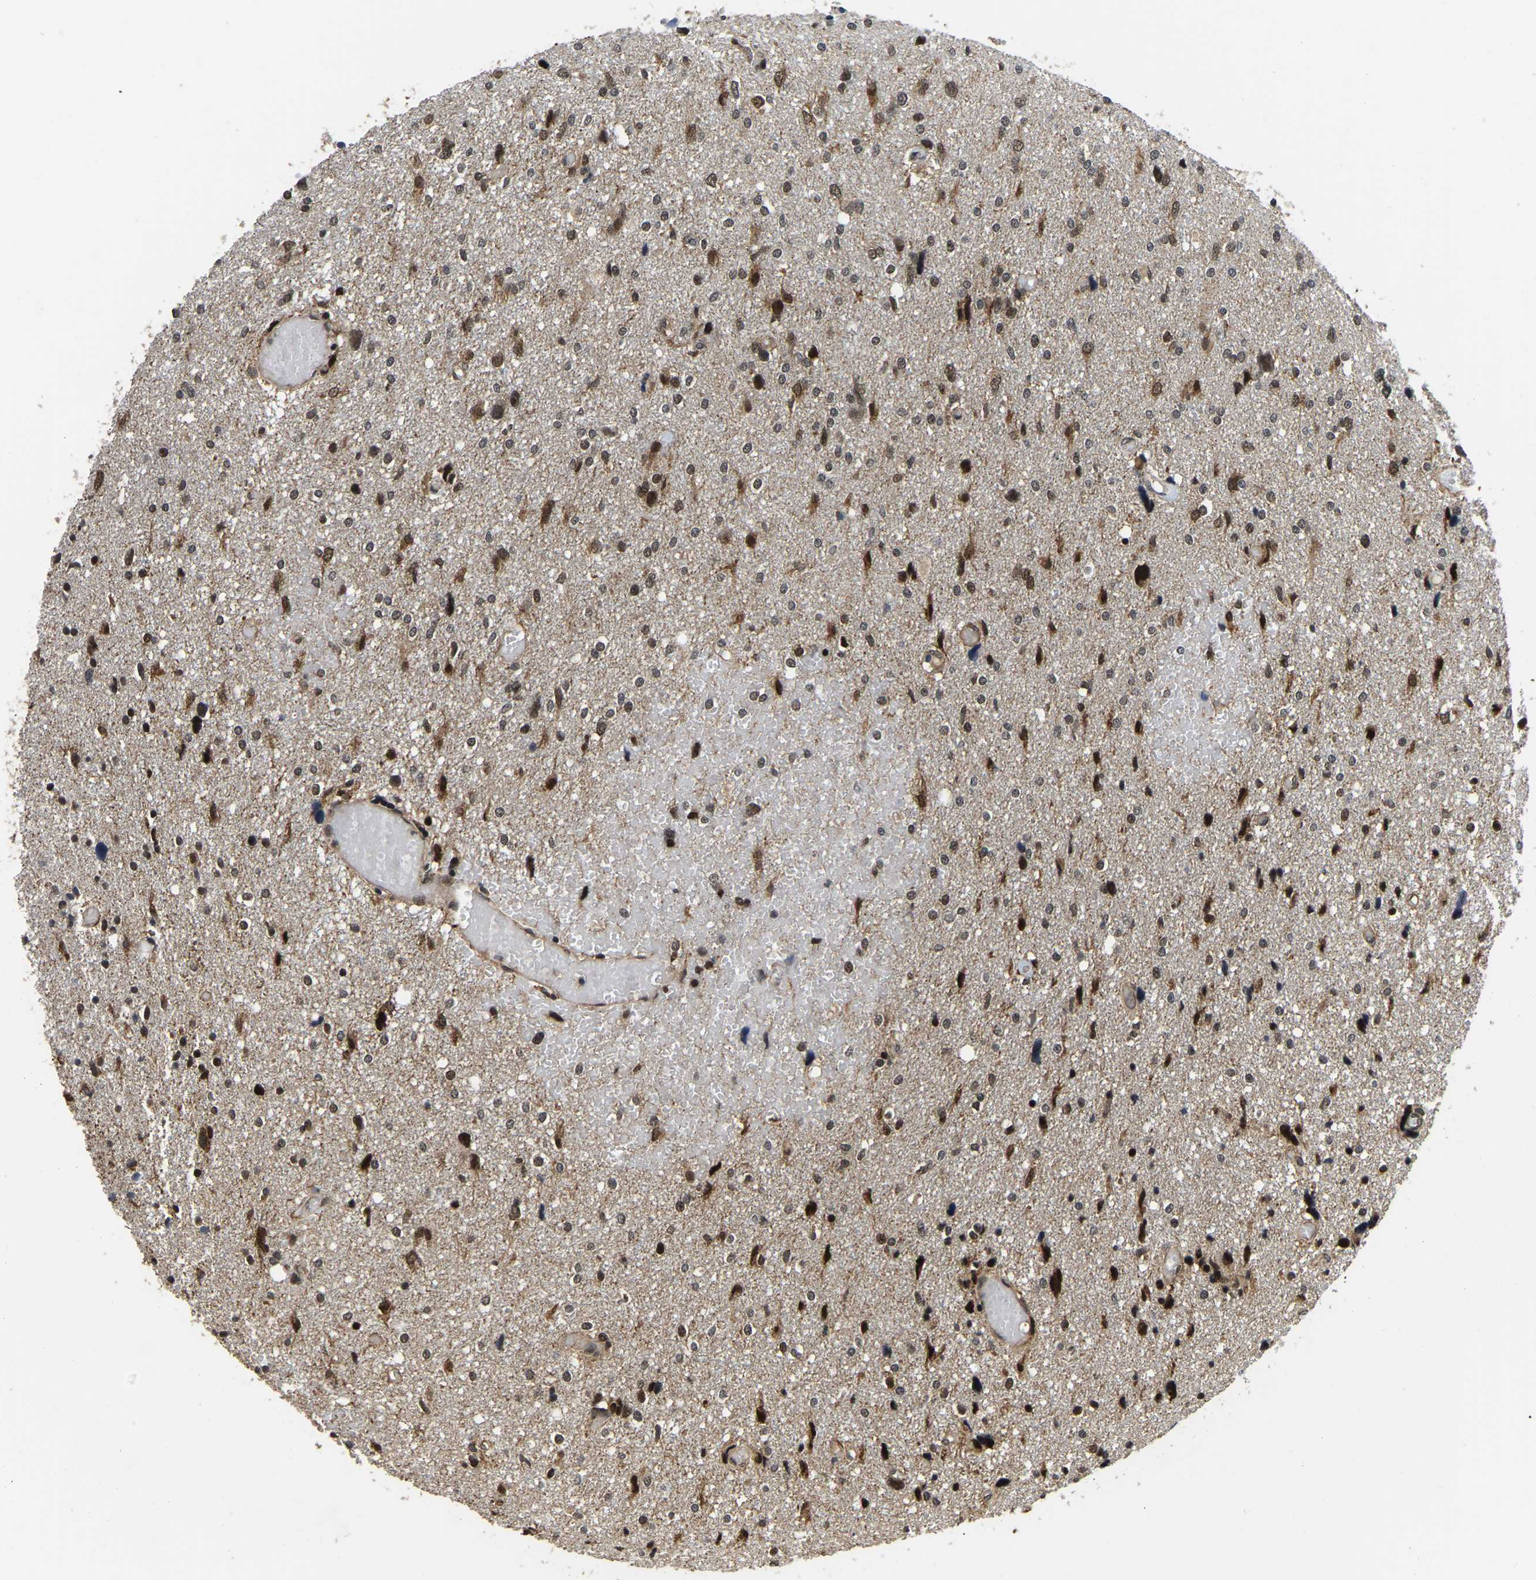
{"staining": {"intensity": "moderate", "quantity": ">75%", "location": "nuclear"}, "tissue": "glioma", "cell_type": "Tumor cells", "image_type": "cancer", "snomed": [{"axis": "morphology", "description": "Glioma, malignant, High grade"}, {"axis": "topography", "description": "Brain"}], "caption": "High-grade glioma (malignant) stained with DAB (3,3'-diaminobenzidine) immunohistochemistry shows medium levels of moderate nuclear positivity in approximately >75% of tumor cells.", "gene": "CIAO1", "patient": {"sex": "female", "age": 59}}